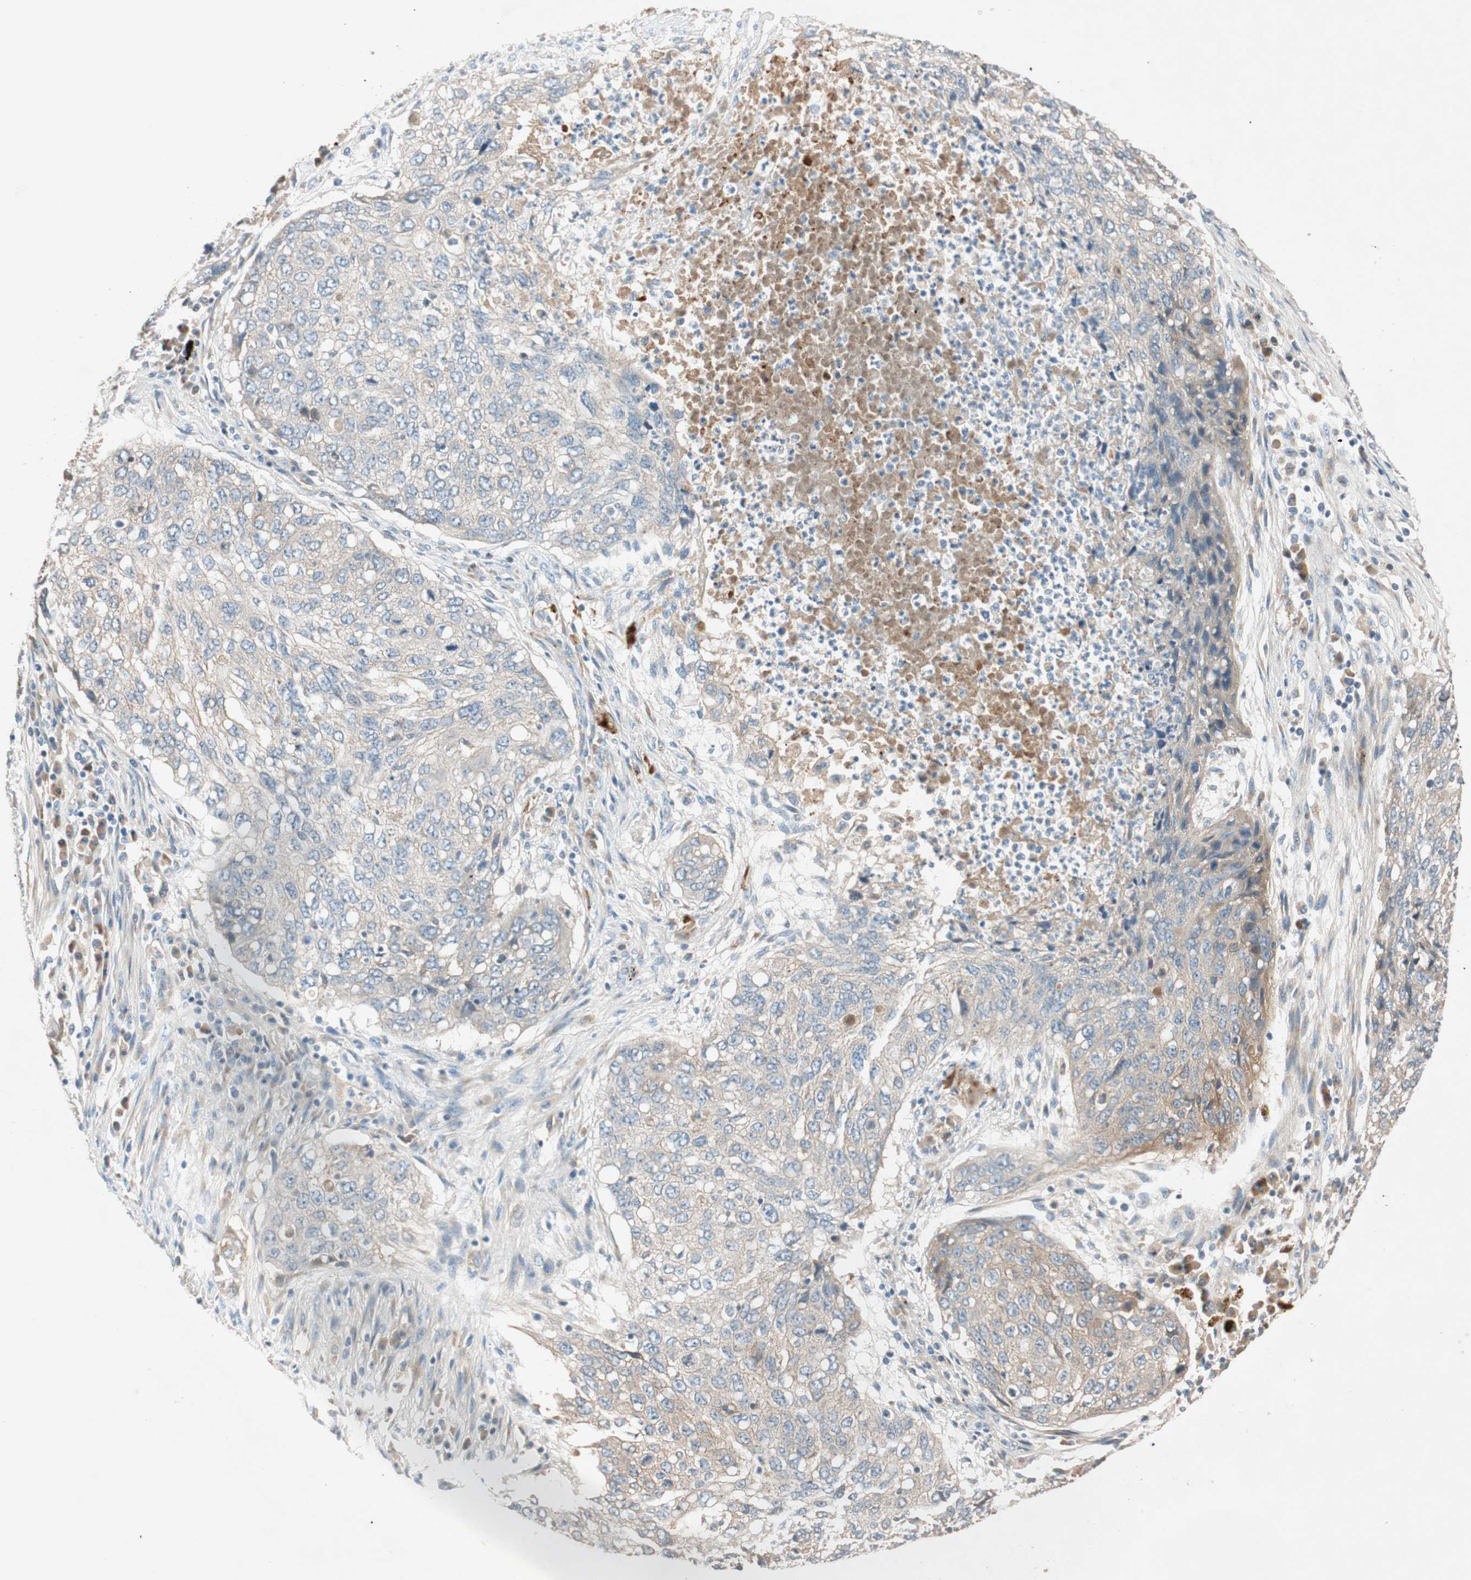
{"staining": {"intensity": "negative", "quantity": "none", "location": "none"}, "tissue": "lung cancer", "cell_type": "Tumor cells", "image_type": "cancer", "snomed": [{"axis": "morphology", "description": "Squamous cell carcinoma, NOS"}, {"axis": "topography", "description": "Lung"}], "caption": "Tumor cells are negative for protein expression in human lung cancer (squamous cell carcinoma).", "gene": "EPHA6", "patient": {"sex": "female", "age": 63}}